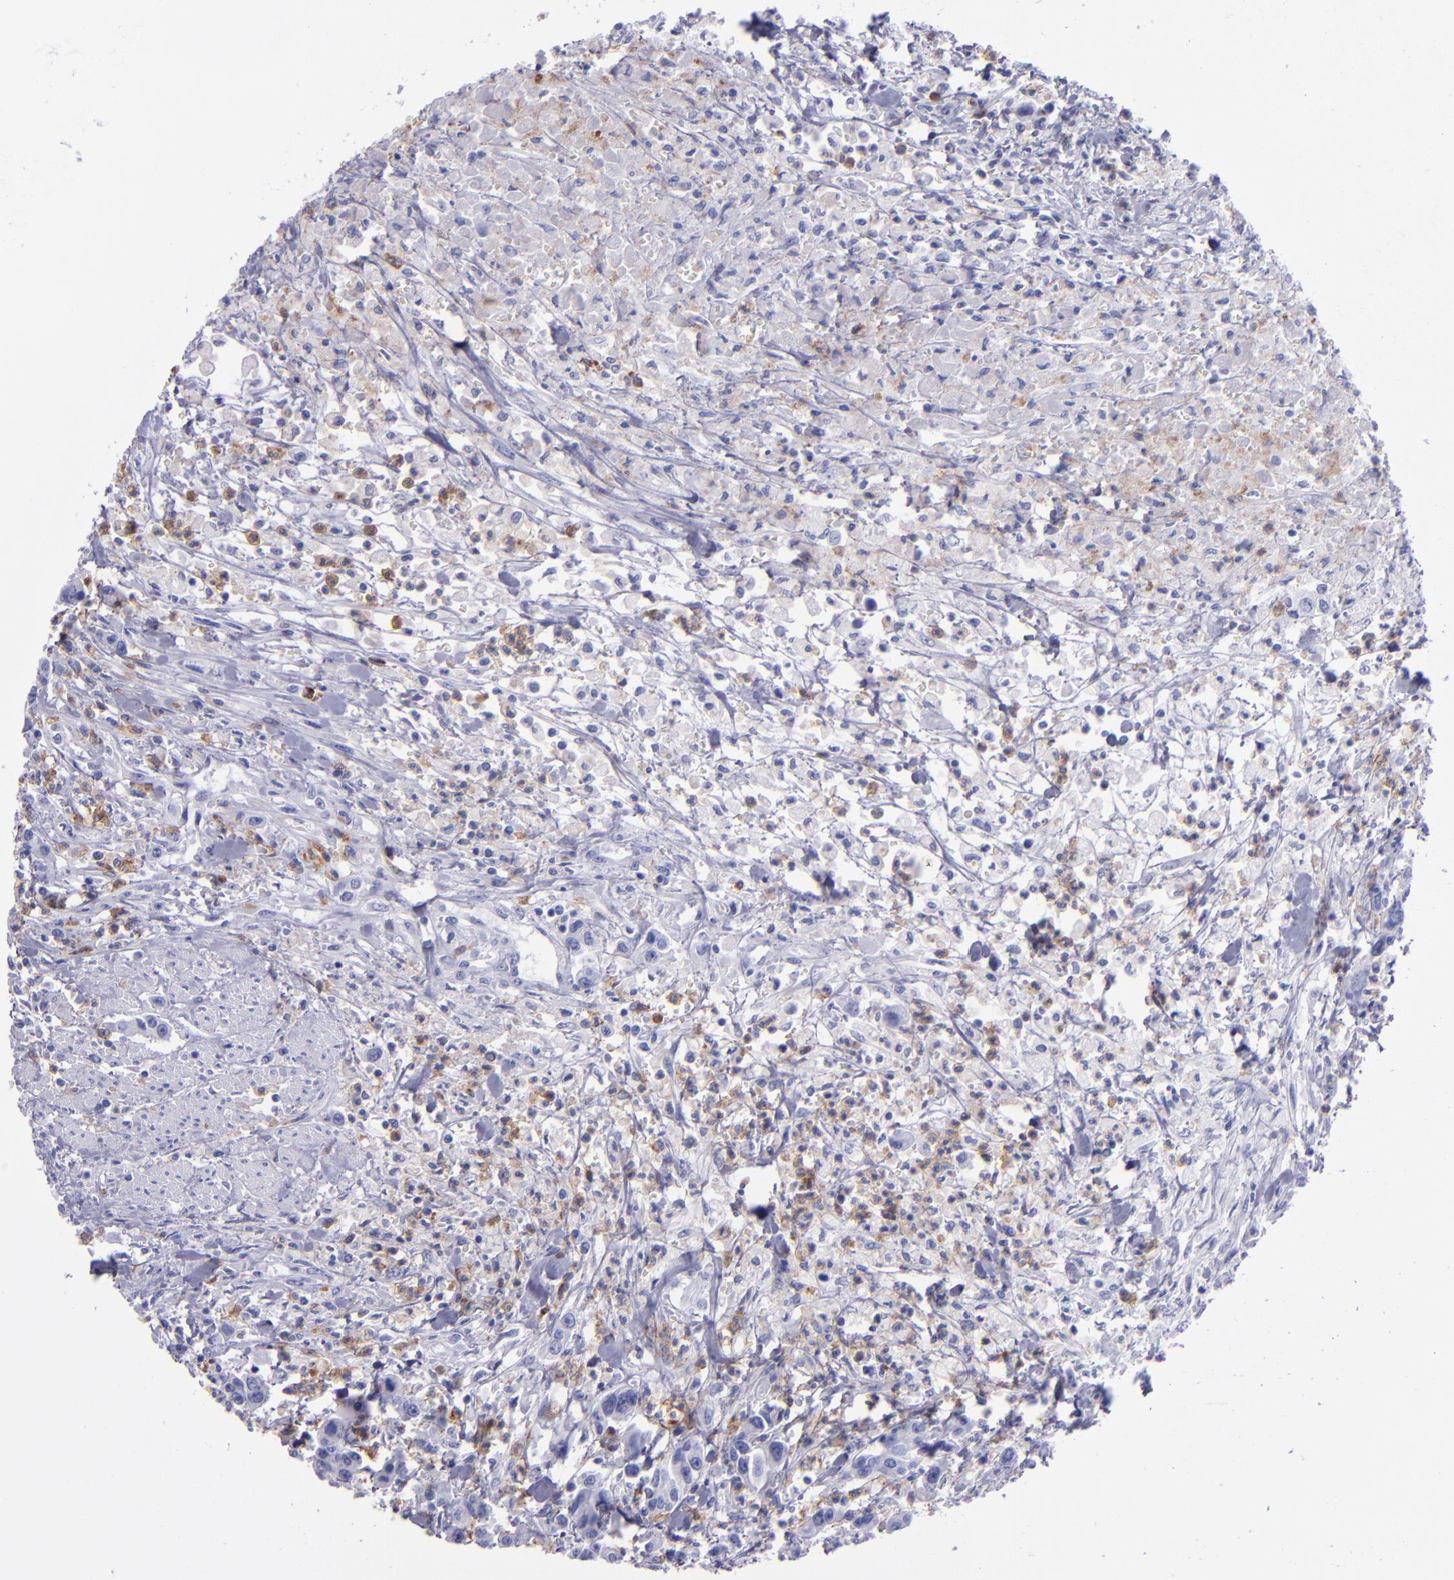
{"staining": {"intensity": "negative", "quantity": "none", "location": "none"}, "tissue": "urothelial cancer", "cell_type": "Tumor cells", "image_type": "cancer", "snomed": [{"axis": "morphology", "description": "Urothelial carcinoma, High grade"}, {"axis": "topography", "description": "Urinary bladder"}], "caption": "A high-resolution photomicrograph shows immunohistochemistry (IHC) staining of urothelial cancer, which shows no significant positivity in tumor cells. The staining is performed using DAB brown chromogen with nuclei counter-stained in using hematoxylin.", "gene": "CR1", "patient": {"sex": "male", "age": 86}}